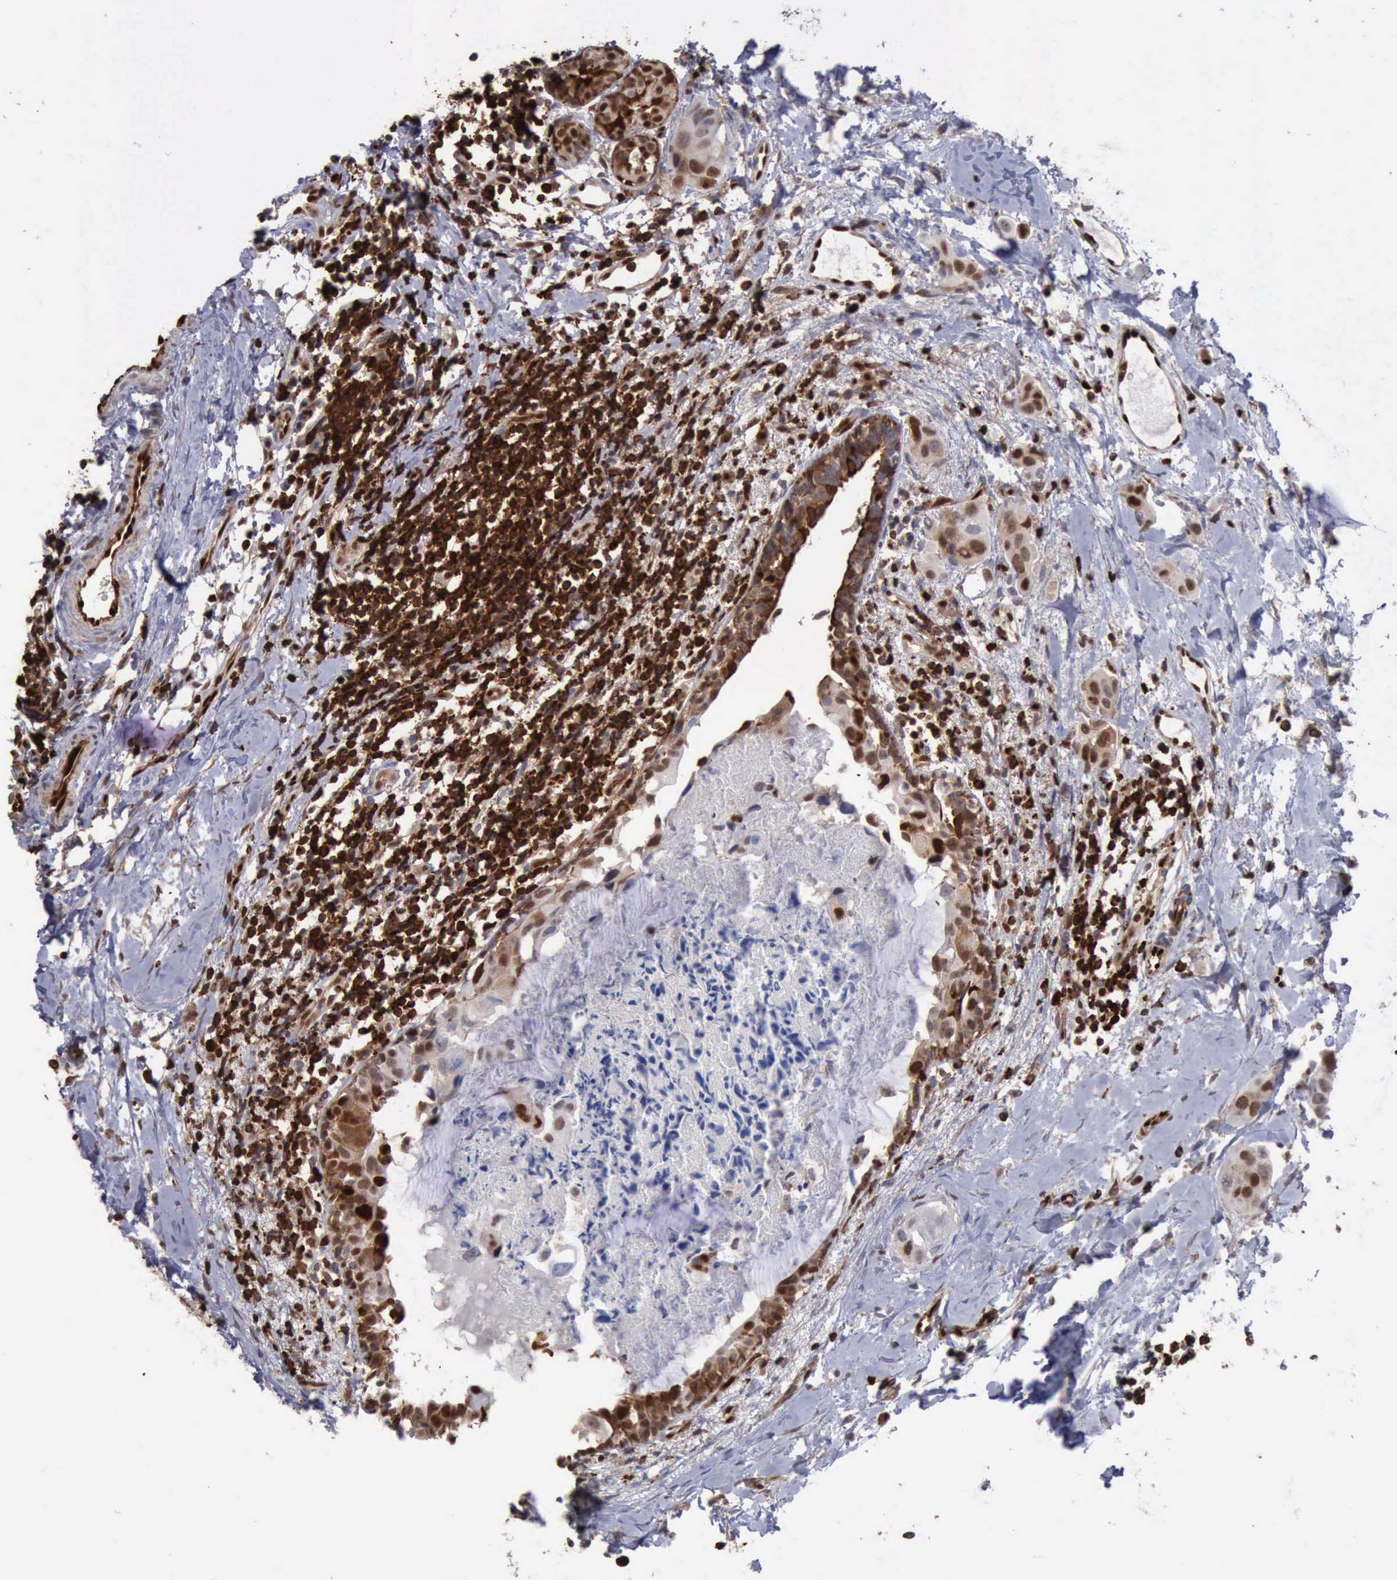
{"staining": {"intensity": "strong", "quantity": ">75%", "location": "cytoplasmic/membranous,nuclear"}, "tissue": "breast cancer", "cell_type": "Tumor cells", "image_type": "cancer", "snomed": [{"axis": "morphology", "description": "Duct carcinoma"}, {"axis": "topography", "description": "Breast"}], "caption": "DAB (3,3'-diaminobenzidine) immunohistochemical staining of human breast cancer (infiltrating ductal carcinoma) reveals strong cytoplasmic/membranous and nuclear protein expression in approximately >75% of tumor cells. (IHC, brightfield microscopy, high magnification).", "gene": "PDCD4", "patient": {"sex": "female", "age": 40}}